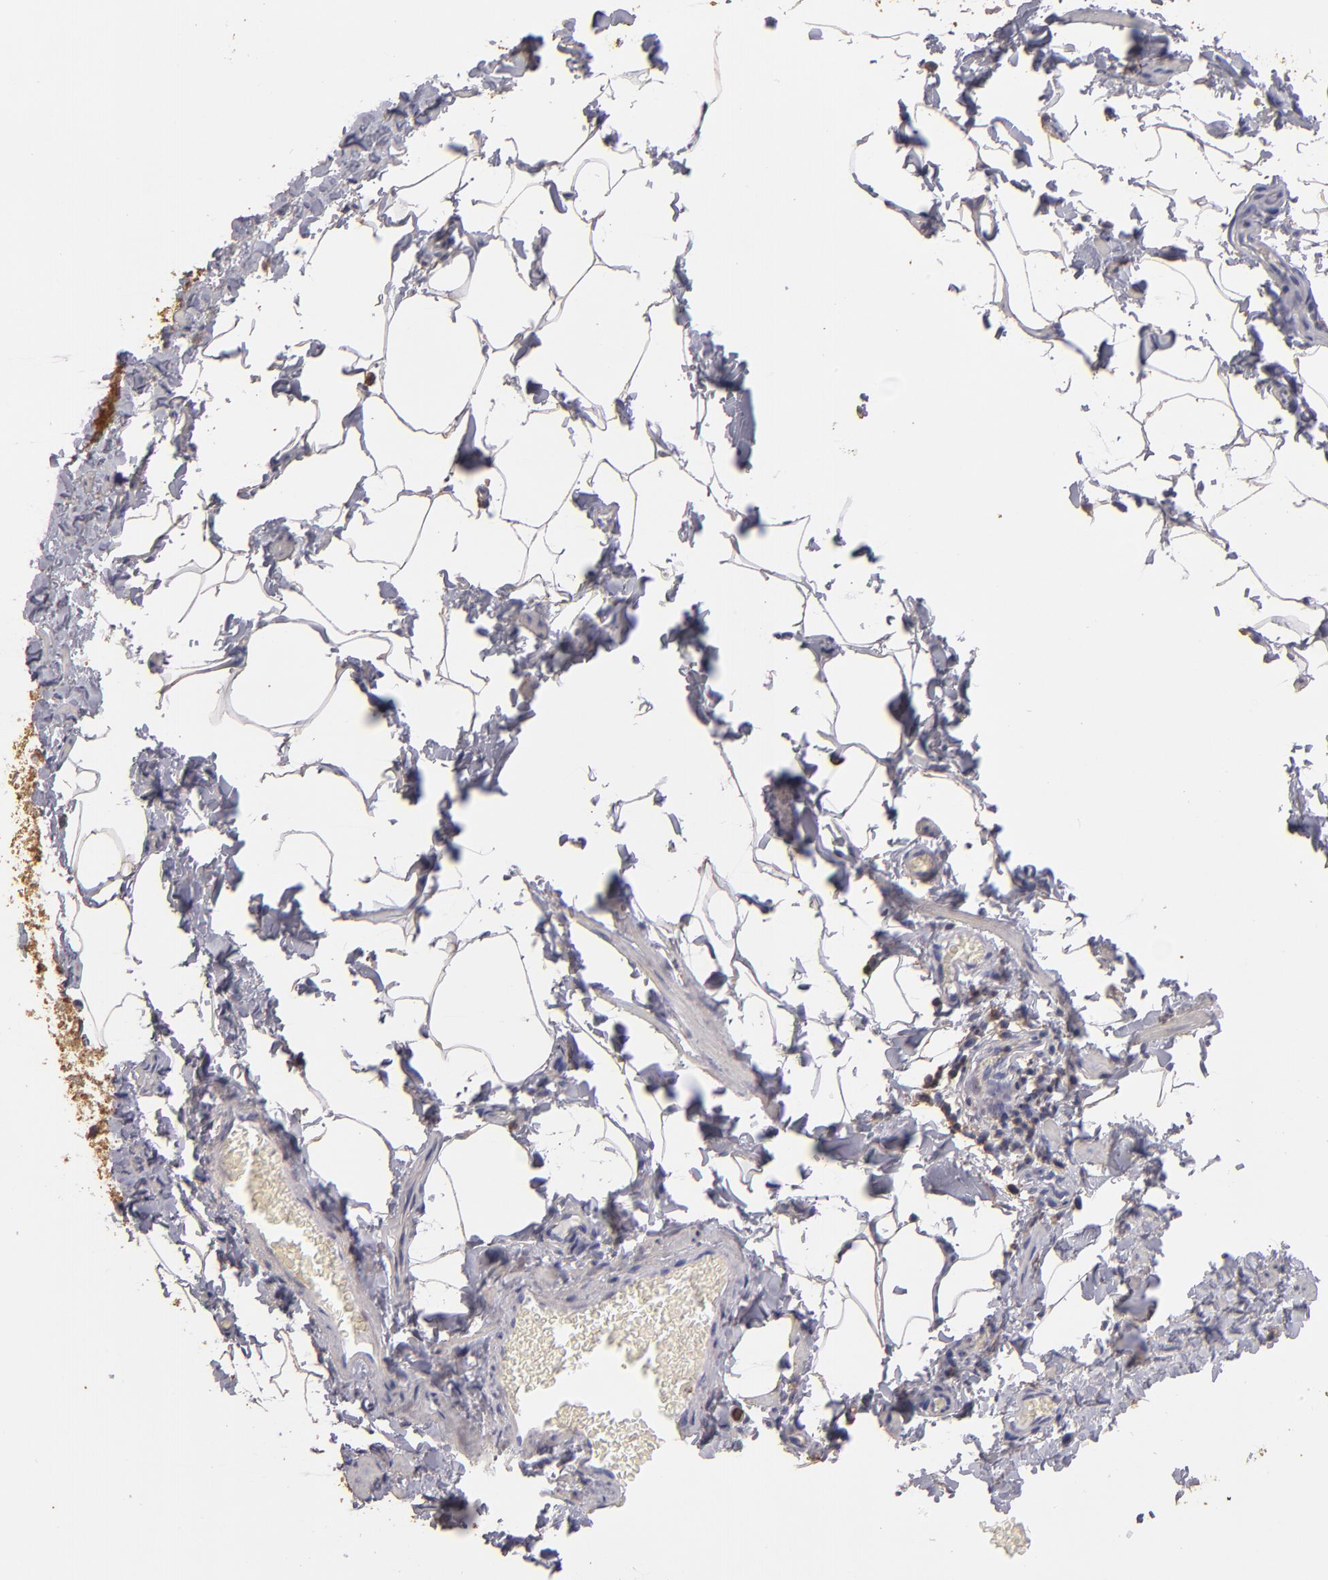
{"staining": {"intensity": "weak", "quantity": ">75%", "location": "cytoplasmic/membranous"}, "tissue": "adipose tissue", "cell_type": "Adipocytes", "image_type": "normal", "snomed": [{"axis": "morphology", "description": "Normal tissue, NOS"}, {"axis": "topography", "description": "Vascular tissue"}], "caption": "Immunohistochemical staining of normal human adipose tissue reveals >75% levels of weak cytoplasmic/membranous protein positivity in about >75% of adipocytes. Nuclei are stained in blue.", "gene": "ABCB1", "patient": {"sex": "male", "age": 41}}